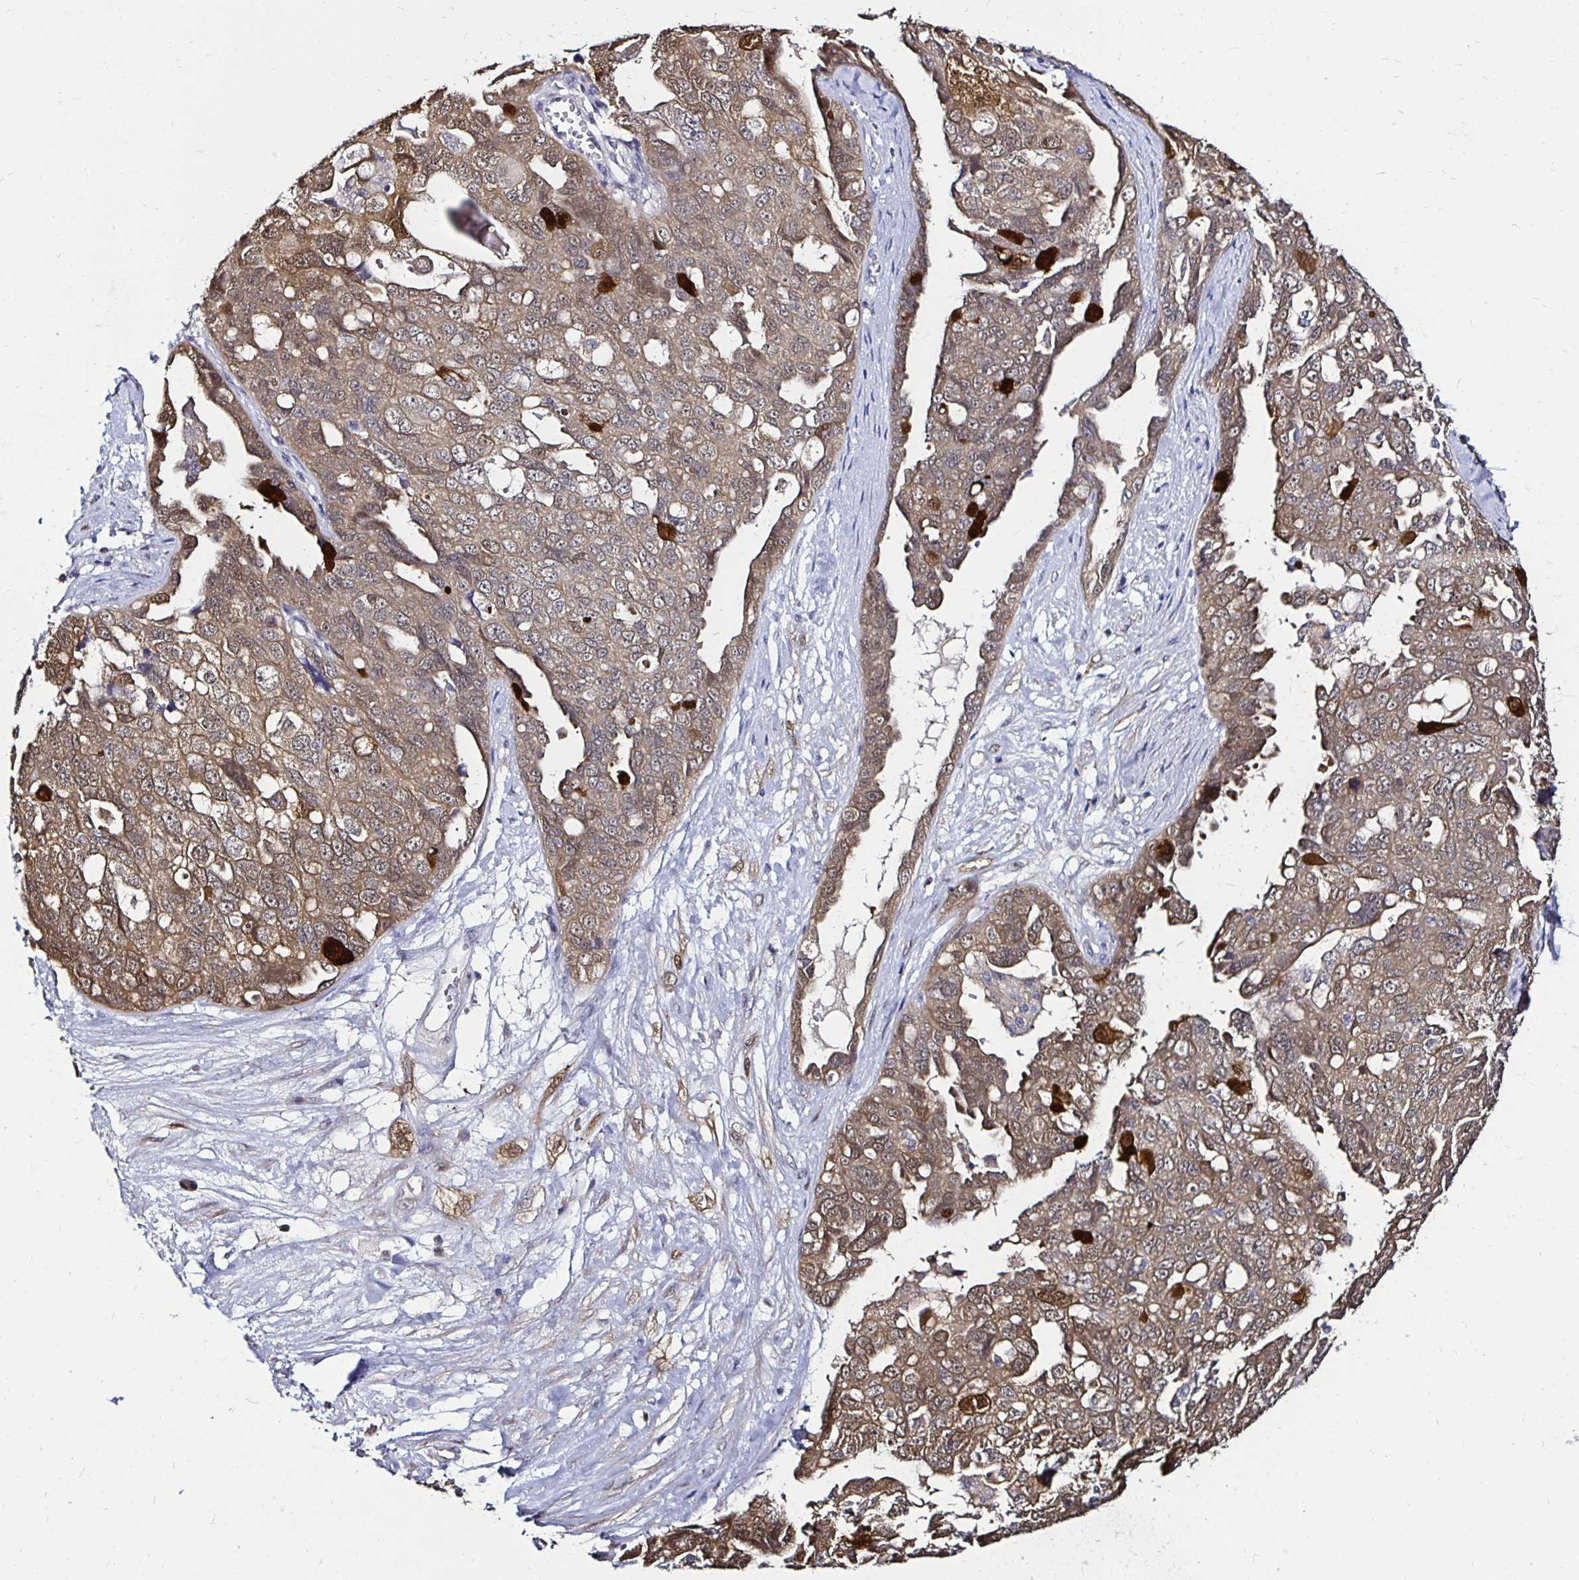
{"staining": {"intensity": "weak", "quantity": ">75%", "location": "cytoplasmic/membranous,nuclear"}, "tissue": "ovarian cancer", "cell_type": "Tumor cells", "image_type": "cancer", "snomed": [{"axis": "morphology", "description": "Carcinoma, endometroid"}, {"axis": "topography", "description": "Ovary"}], "caption": "A brown stain shows weak cytoplasmic/membranous and nuclear staining of a protein in ovarian cancer tumor cells.", "gene": "TXN", "patient": {"sex": "female", "age": 70}}